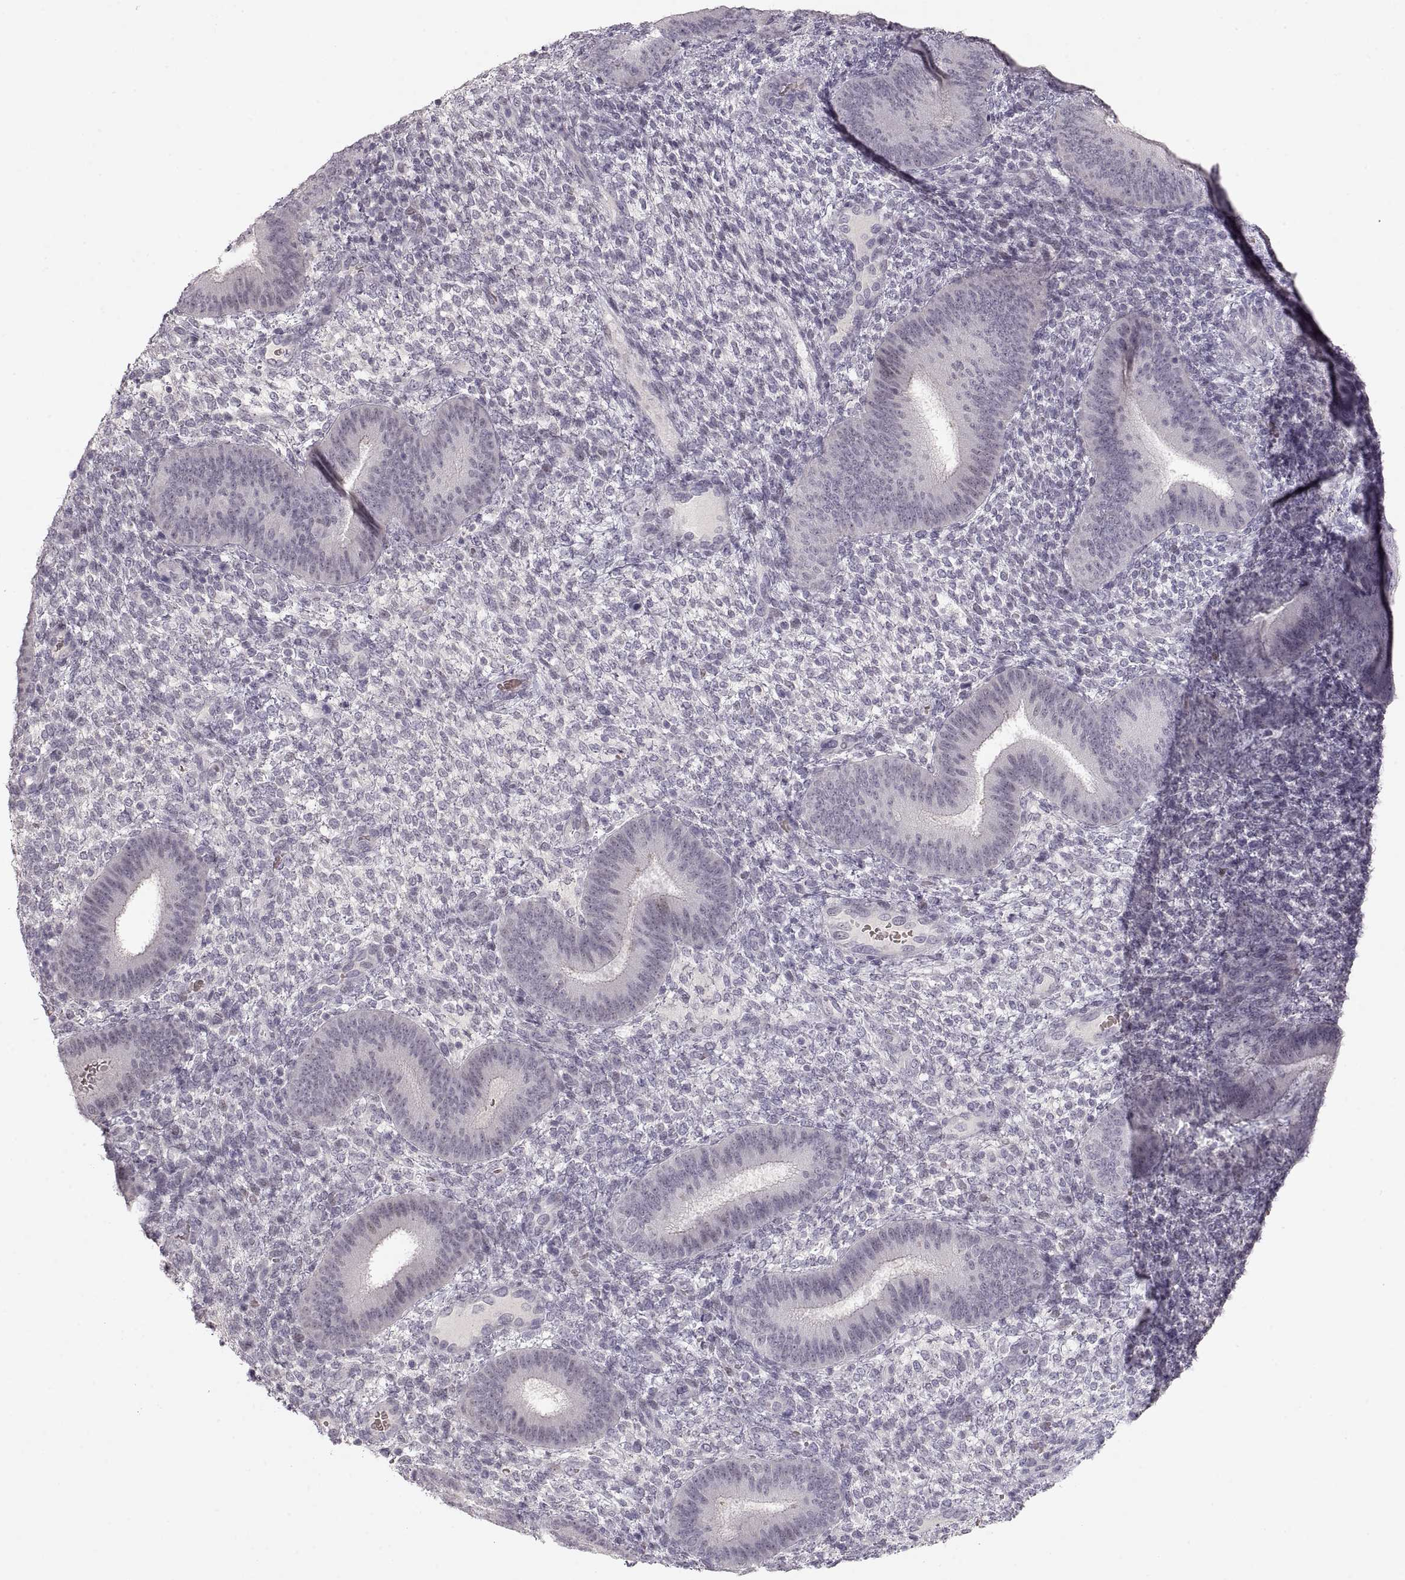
{"staining": {"intensity": "negative", "quantity": "none", "location": "none"}, "tissue": "endometrium", "cell_type": "Cells in endometrial stroma", "image_type": "normal", "snomed": [{"axis": "morphology", "description": "Normal tissue, NOS"}, {"axis": "topography", "description": "Endometrium"}], "caption": "Cells in endometrial stroma show no significant protein positivity in unremarkable endometrium. (Immunohistochemistry, brightfield microscopy, high magnification).", "gene": "PCSK2", "patient": {"sex": "female", "age": 39}}